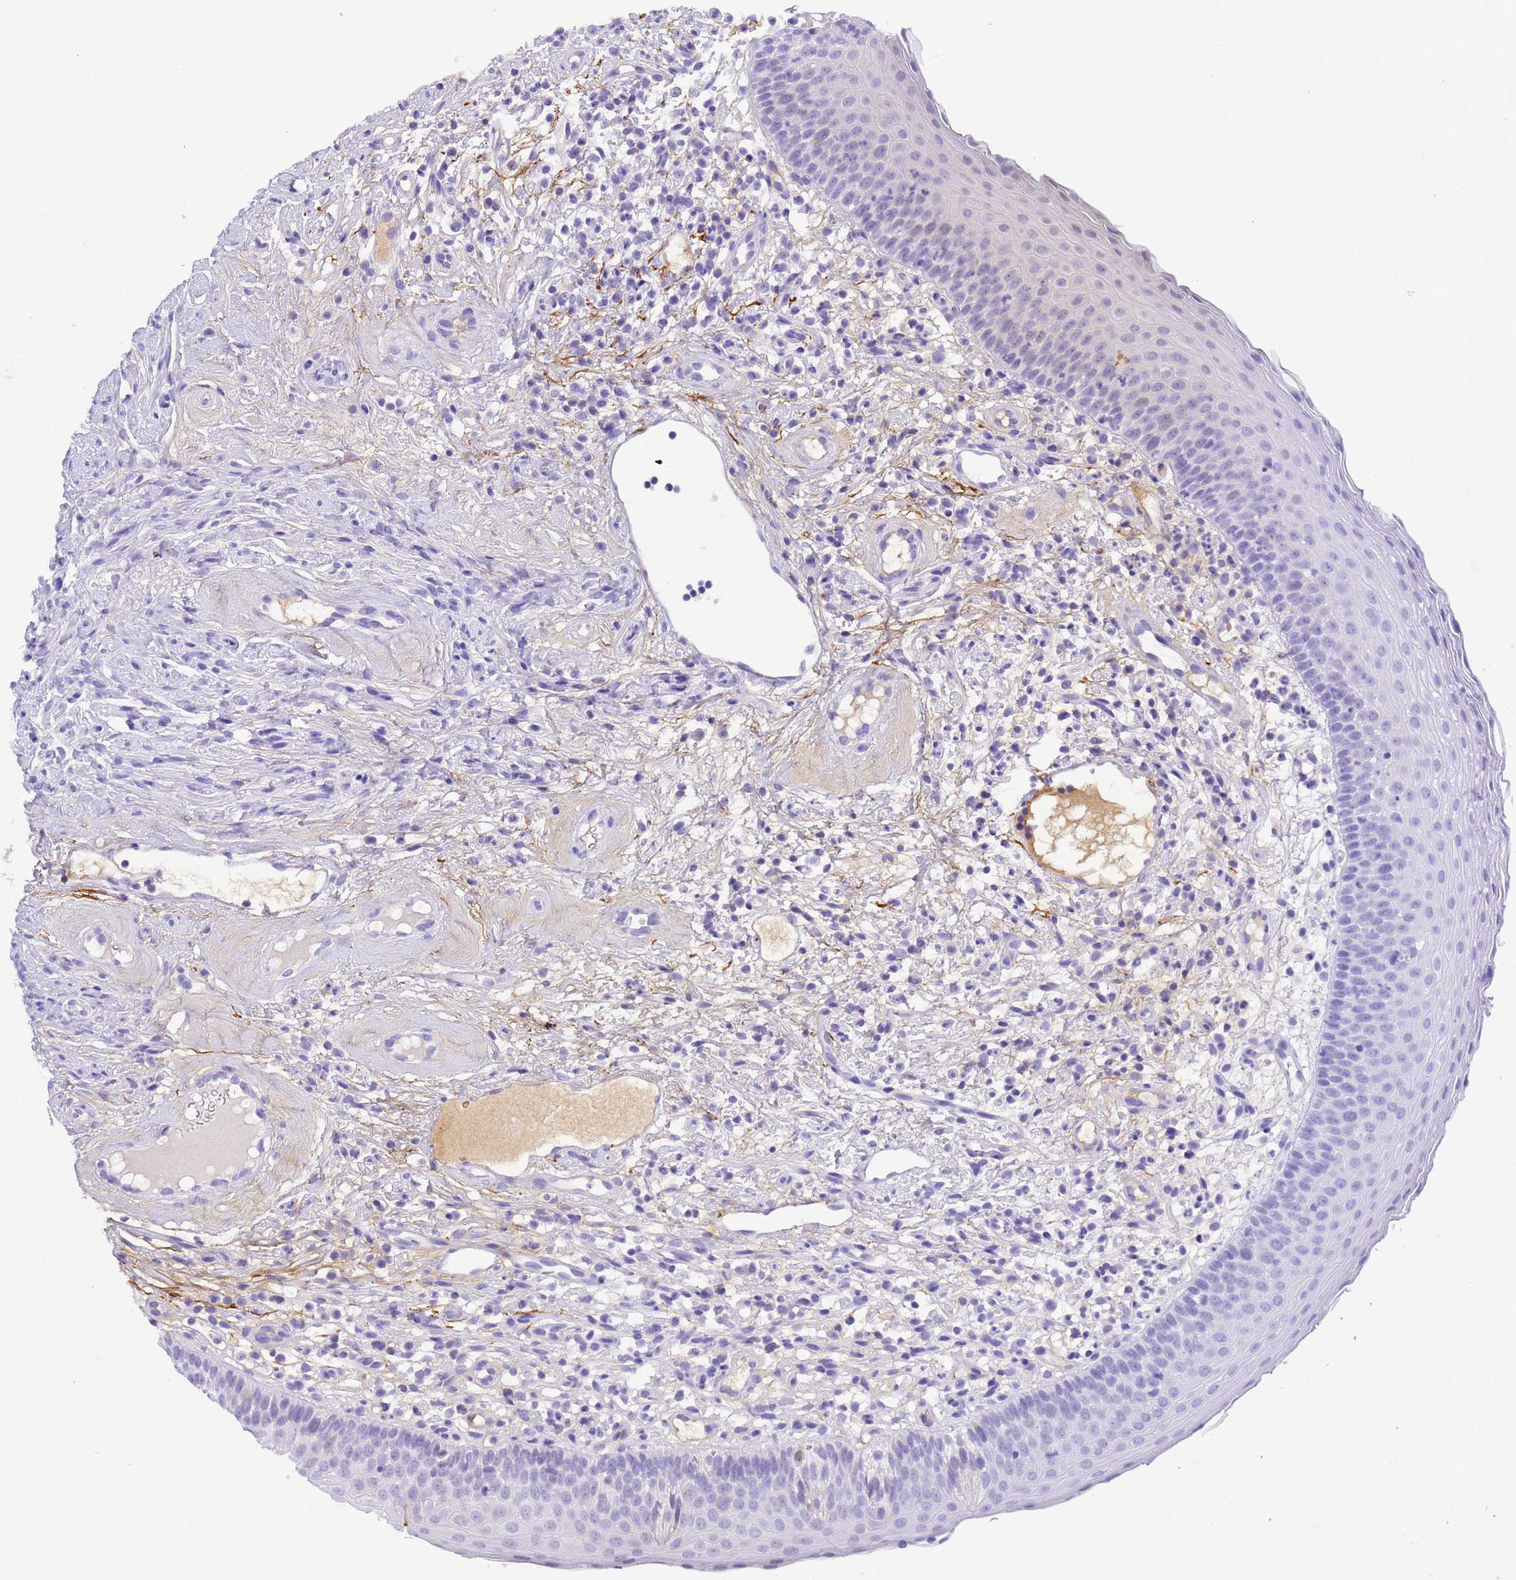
{"staining": {"intensity": "moderate", "quantity": "<25%", "location": "cytoplasmic/membranous,nuclear"}, "tissue": "oral mucosa", "cell_type": "Squamous epithelial cells", "image_type": "normal", "snomed": [{"axis": "morphology", "description": "Normal tissue, NOS"}, {"axis": "topography", "description": "Oral tissue"}], "caption": "Oral mucosa stained for a protein displays moderate cytoplasmic/membranous,nuclear positivity in squamous epithelial cells. (Stains: DAB in brown, nuclei in blue, Microscopy: brightfield microscopy at high magnification).", "gene": "CFHR1", "patient": {"sex": "male", "age": 46}}